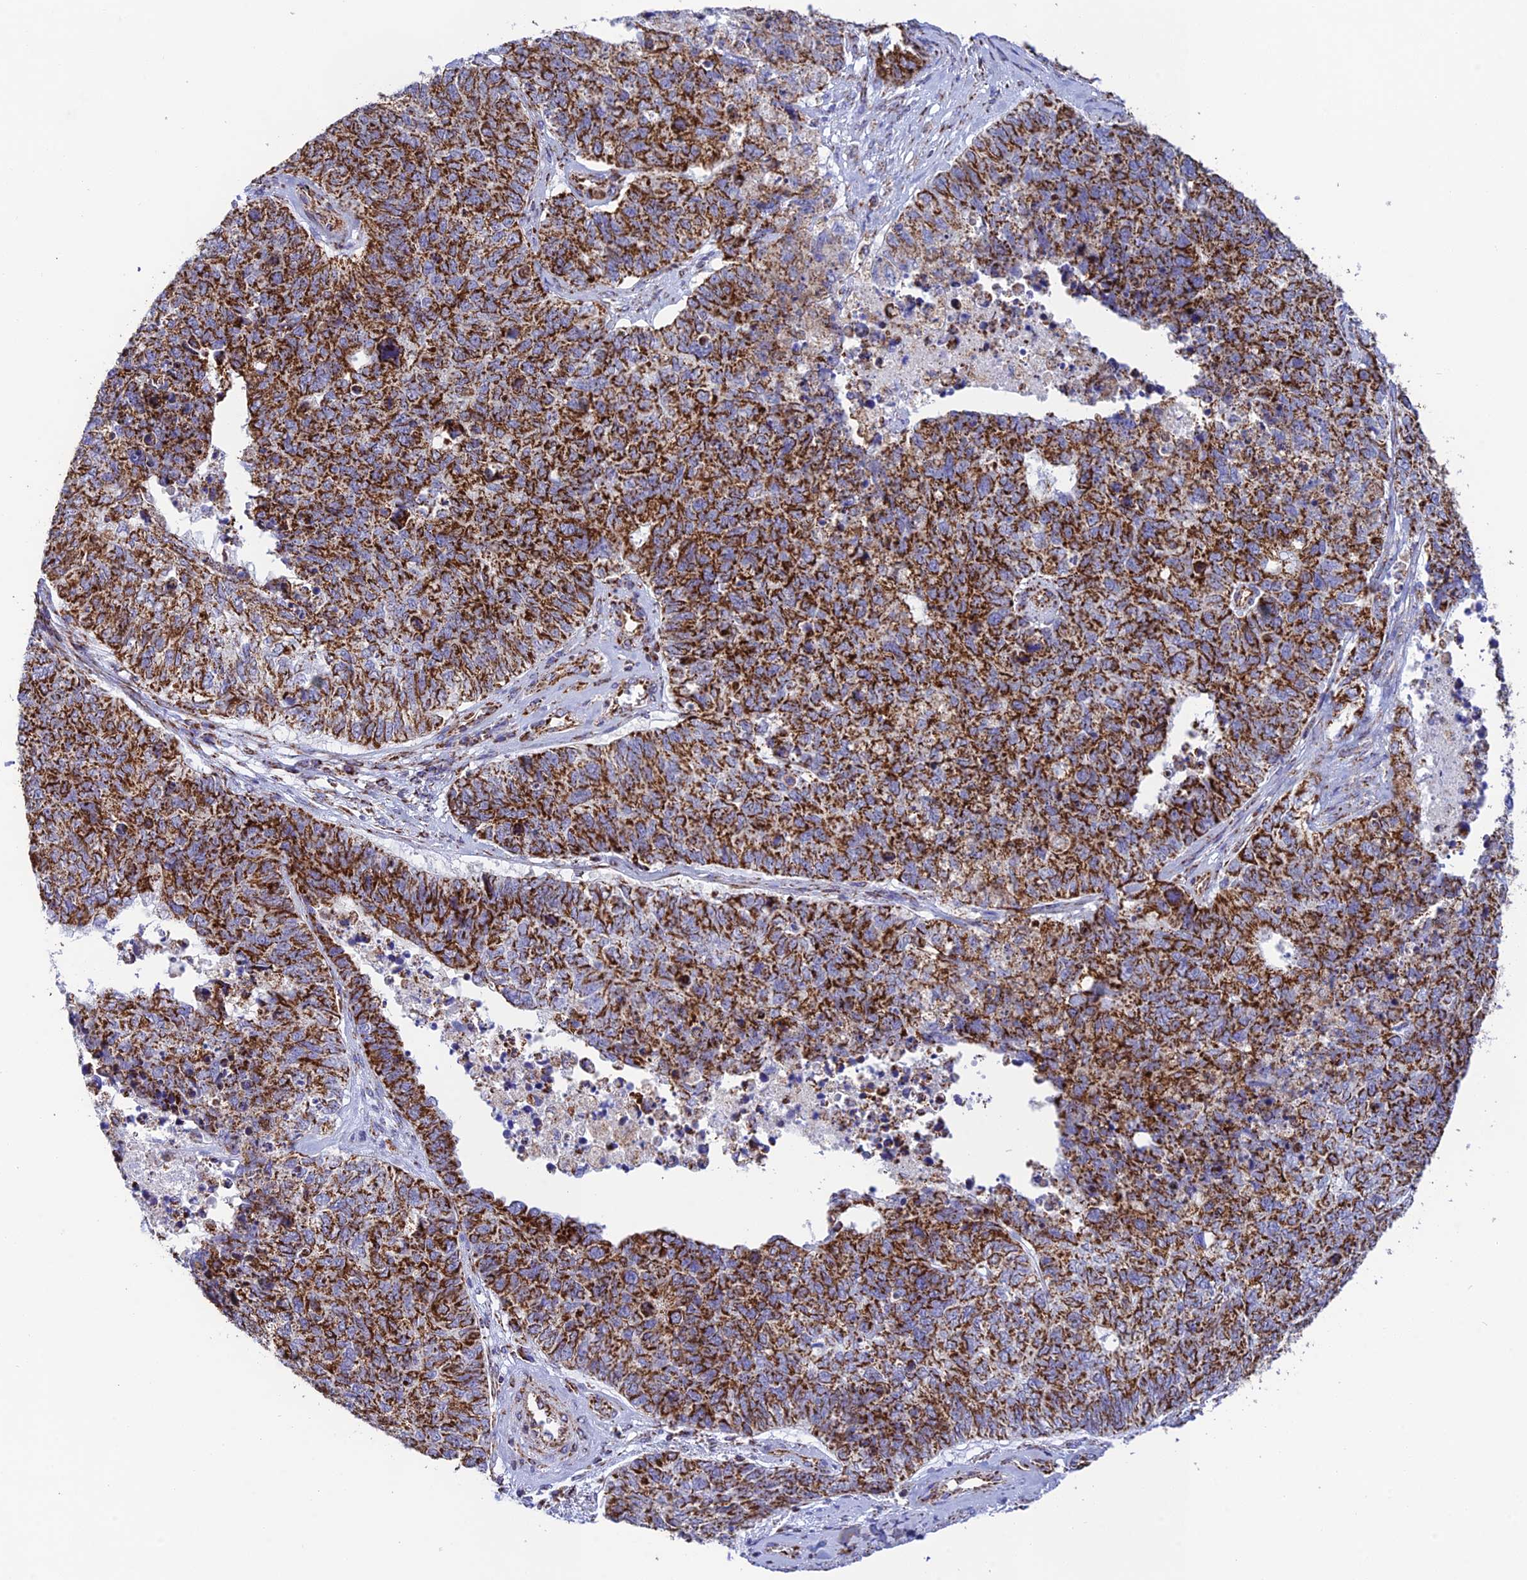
{"staining": {"intensity": "strong", "quantity": ">75%", "location": "cytoplasmic/membranous"}, "tissue": "cervical cancer", "cell_type": "Tumor cells", "image_type": "cancer", "snomed": [{"axis": "morphology", "description": "Squamous cell carcinoma, NOS"}, {"axis": "topography", "description": "Cervix"}], "caption": "Approximately >75% of tumor cells in cervical squamous cell carcinoma show strong cytoplasmic/membranous protein staining as visualized by brown immunohistochemical staining.", "gene": "CHCHD3", "patient": {"sex": "female", "age": 63}}